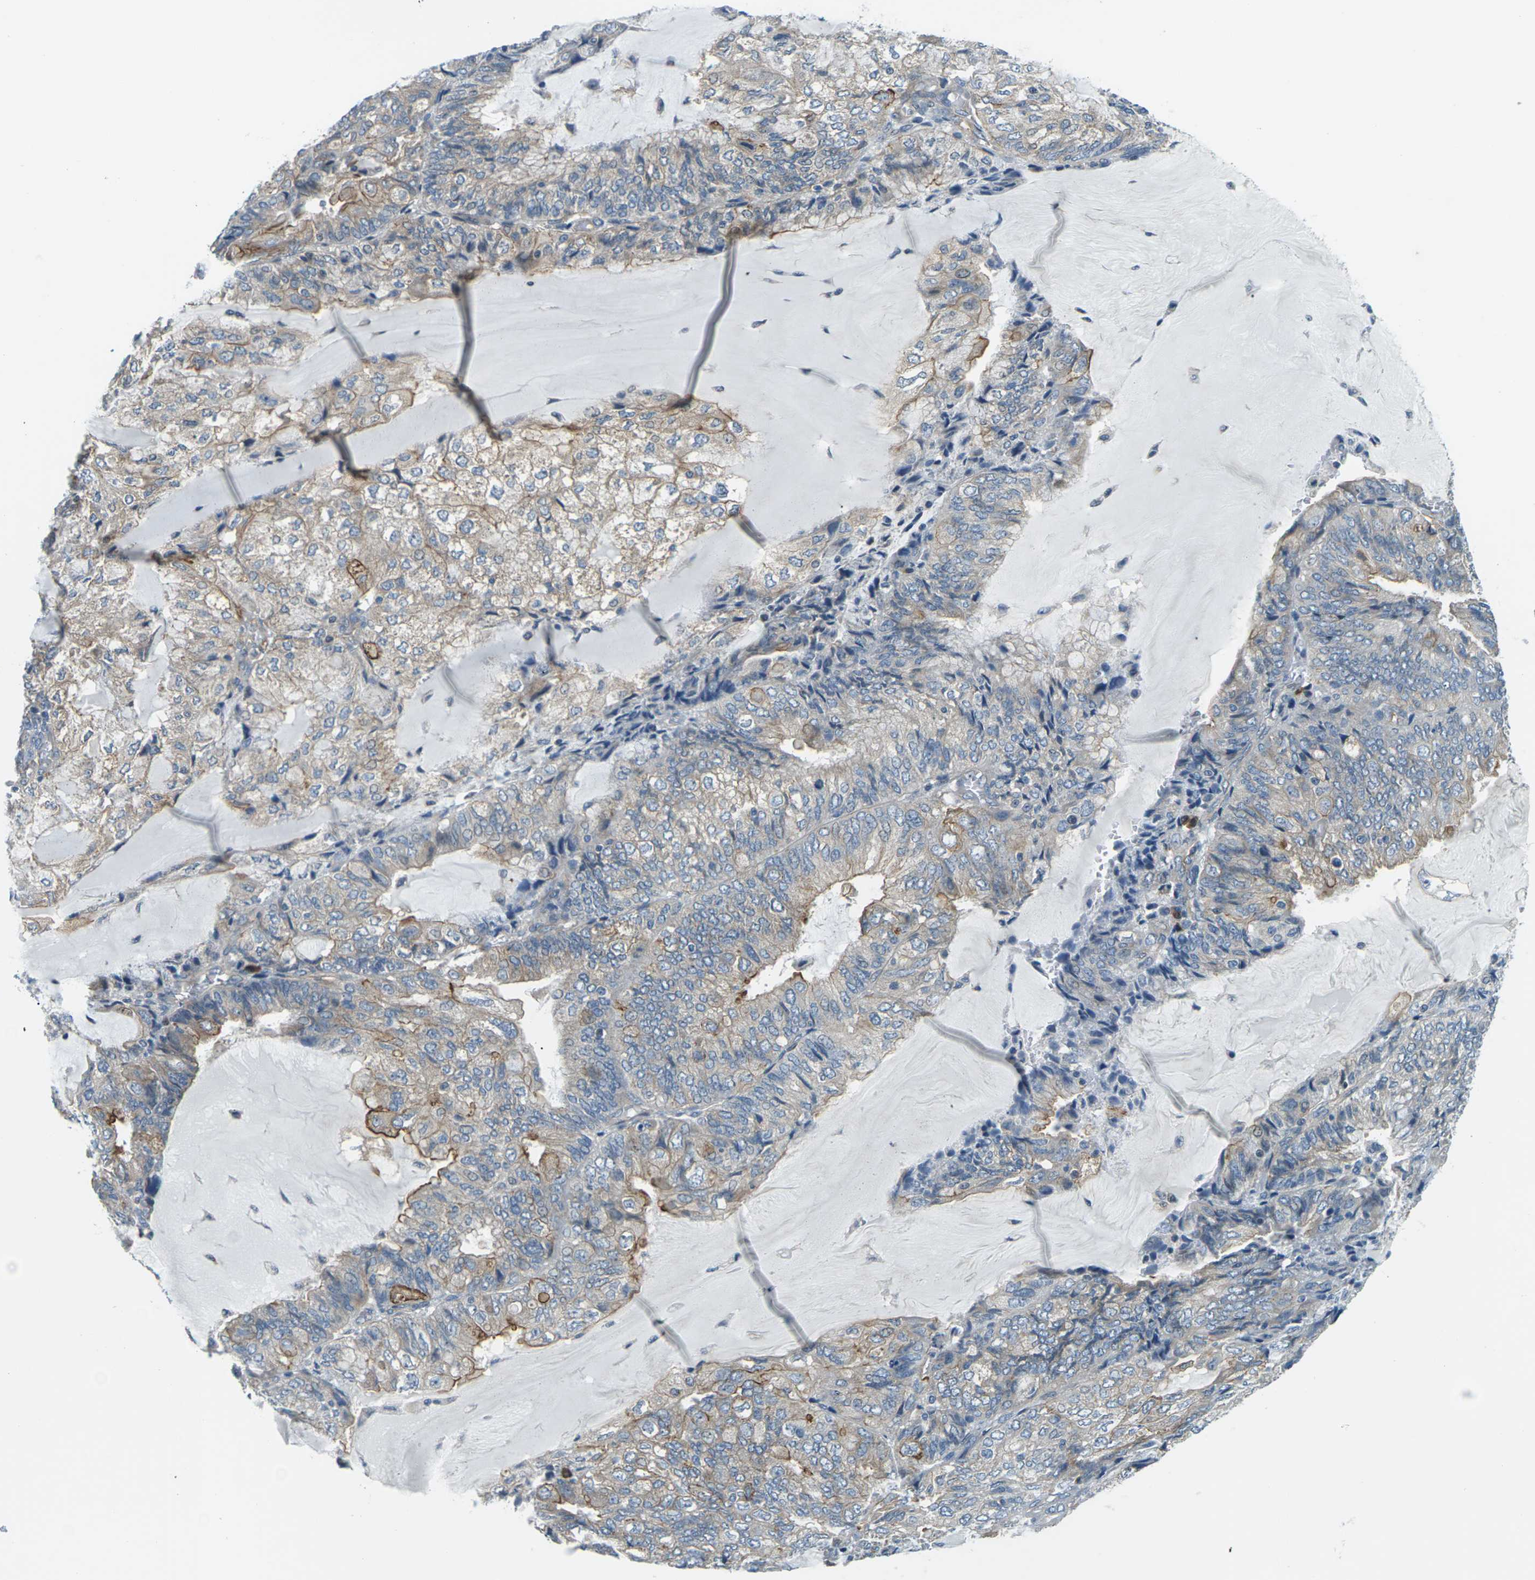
{"staining": {"intensity": "moderate", "quantity": "<25%", "location": "cytoplasmic/membranous"}, "tissue": "endometrial cancer", "cell_type": "Tumor cells", "image_type": "cancer", "snomed": [{"axis": "morphology", "description": "Adenocarcinoma, NOS"}, {"axis": "topography", "description": "Endometrium"}], "caption": "Brown immunohistochemical staining in endometrial cancer exhibits moderate cytoplasmic/membranous staining in approximately <25% of tumor cells.", "gene": "SLC13A3", "patient": {"sex": "female", "age": 81}}